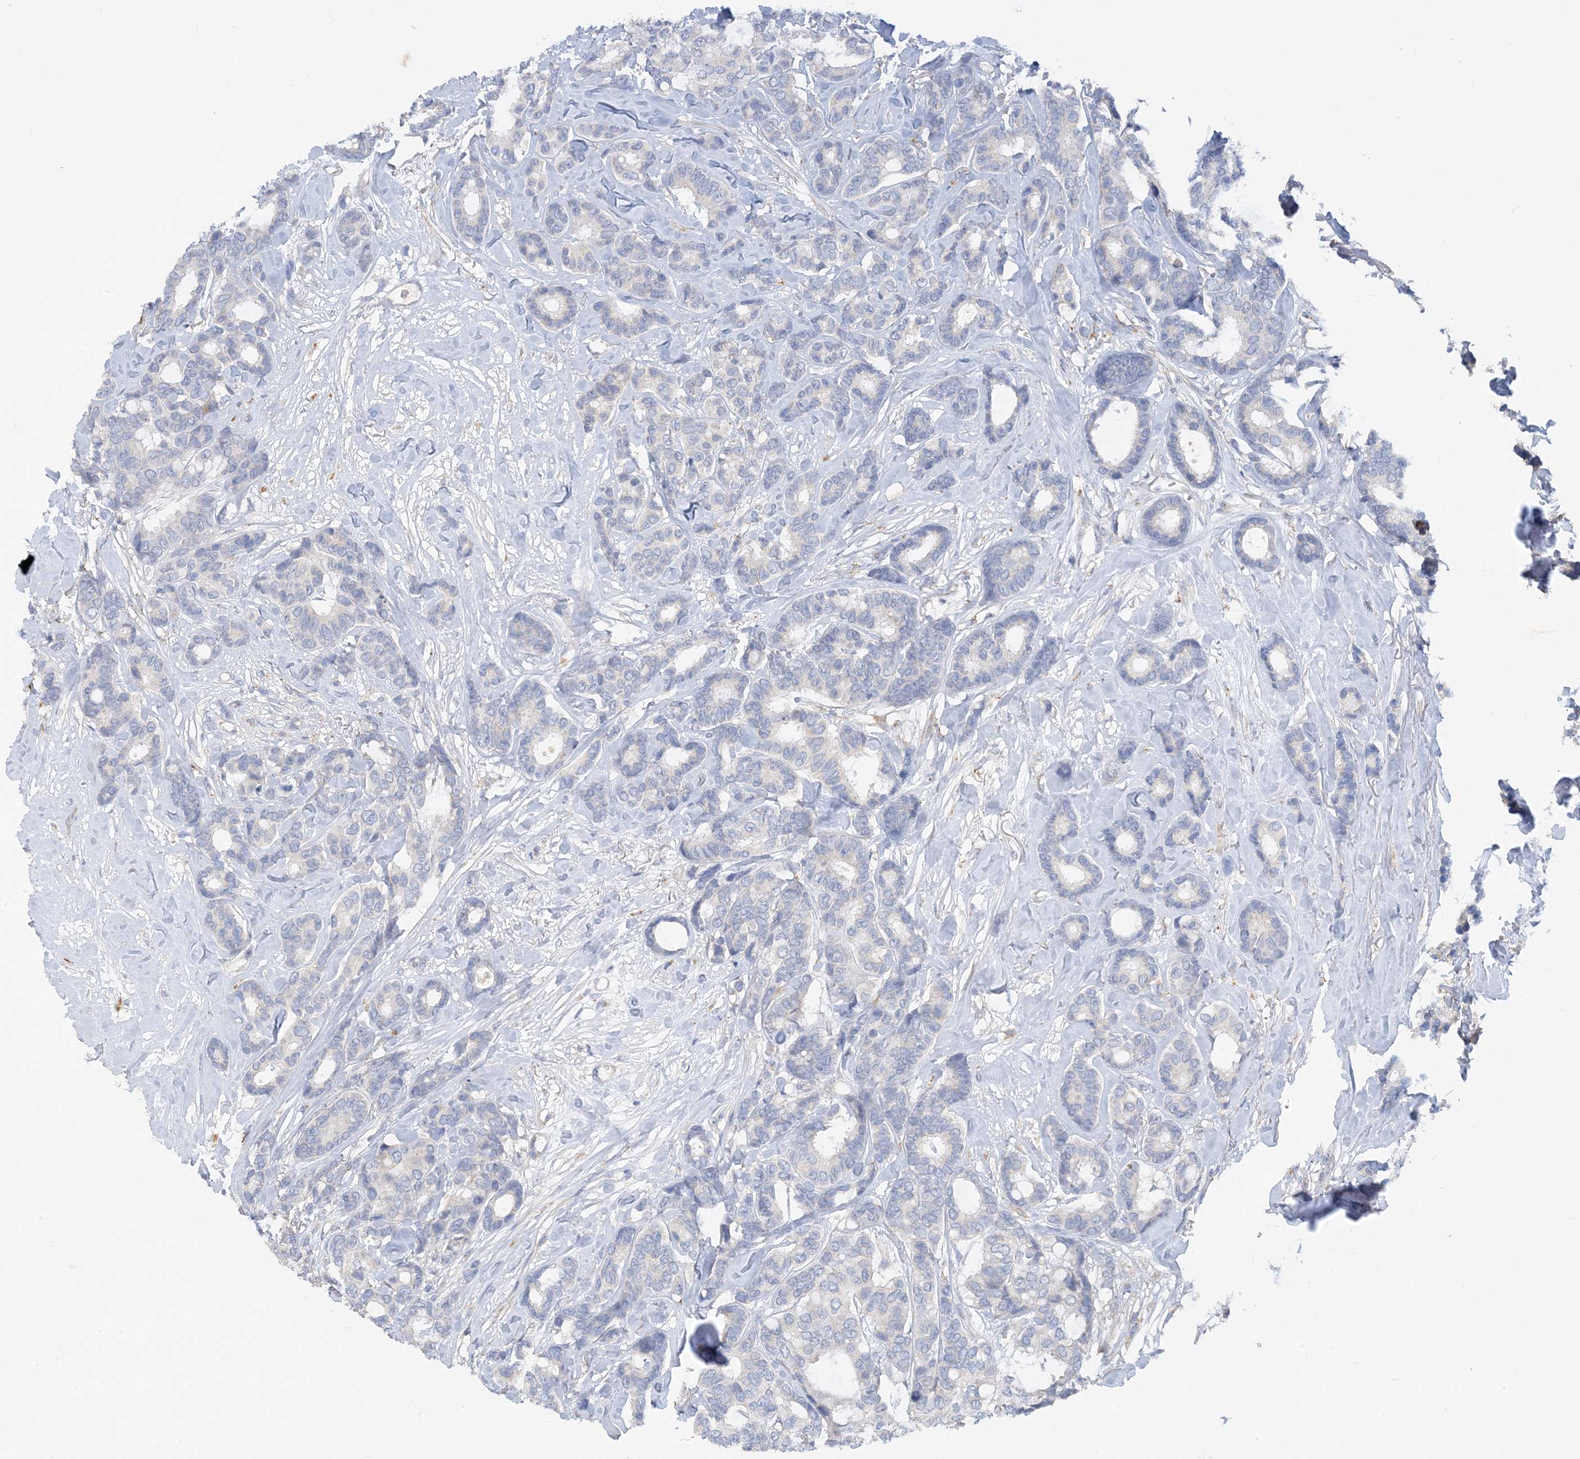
{"staining": {"intensity": "negative", "quantity": "none", "location": "none"}, "tissue": "breast cancer", "cell_type": "Tumor cells", "image_type": "cancer", "snomed": [{"axis": "morphology", "description": "Duct carcinoma"}, {"axis": "topography", "description": "Breast"}], "caption": "Protein analysis of invasive ductal carcinoma (breast) demonstrates no significant expression in tumor cells.", "gene": "ZCCHC18", "patient": {"sex": "female", "age": 87}}